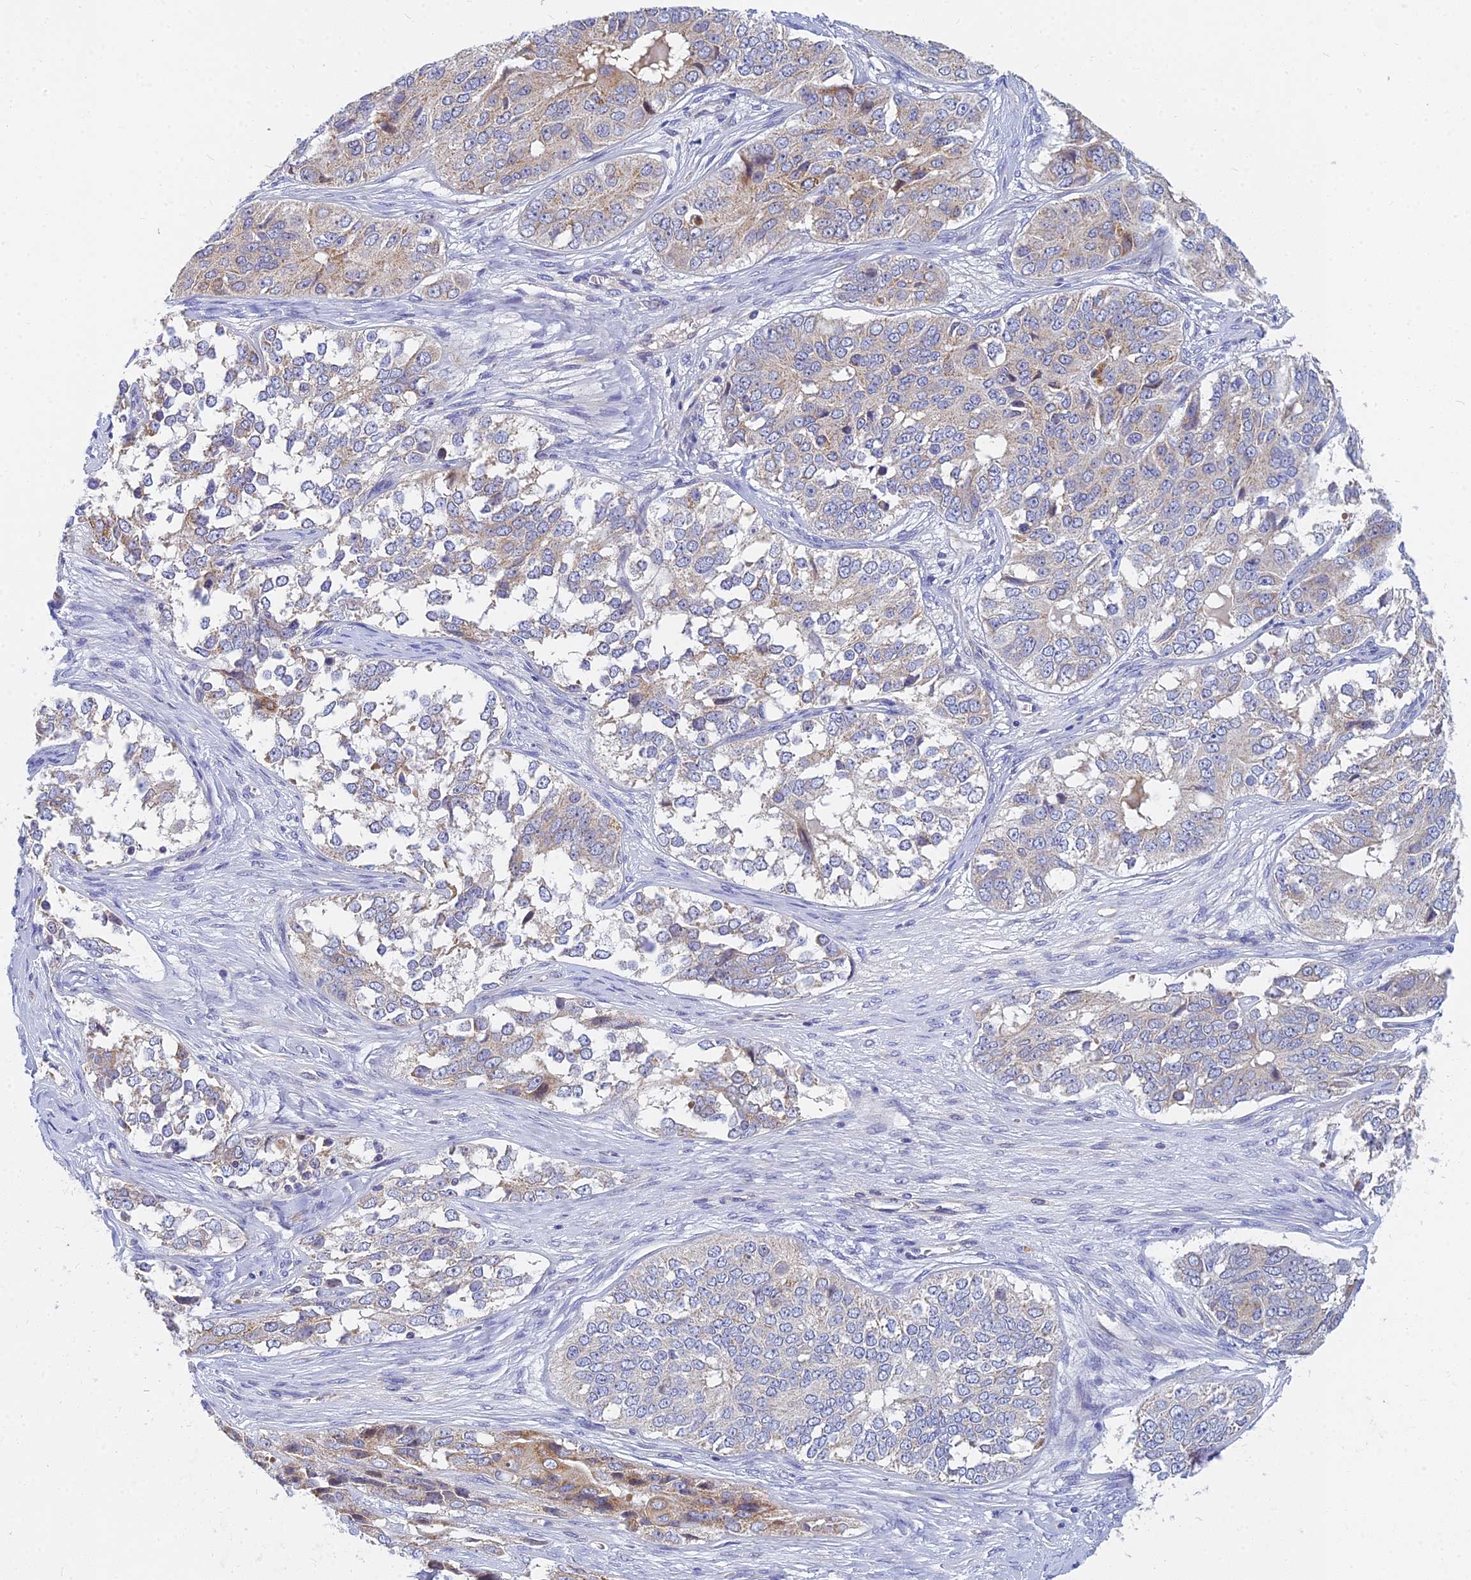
{"staining": {"intensity": "weak", "quantity": "<25%", "location": "cytoplasmic/membranous"}, "tissue": "ovarian cancer", "cell_type": "Tumor cells", "image_type": "cancer", "snomed": [{"axis": "morphology", "description": "Carcinoma, endometroid"}, {"axis": "topography", "description": "Ovary"}], "caption": "Human ovarian endometroid carcinoma stained for a protein using immunohistochemistry displays no staining in tumor cells.", "gene": "CACNA1B", "patient": {"sex": "female", "age": 51}}